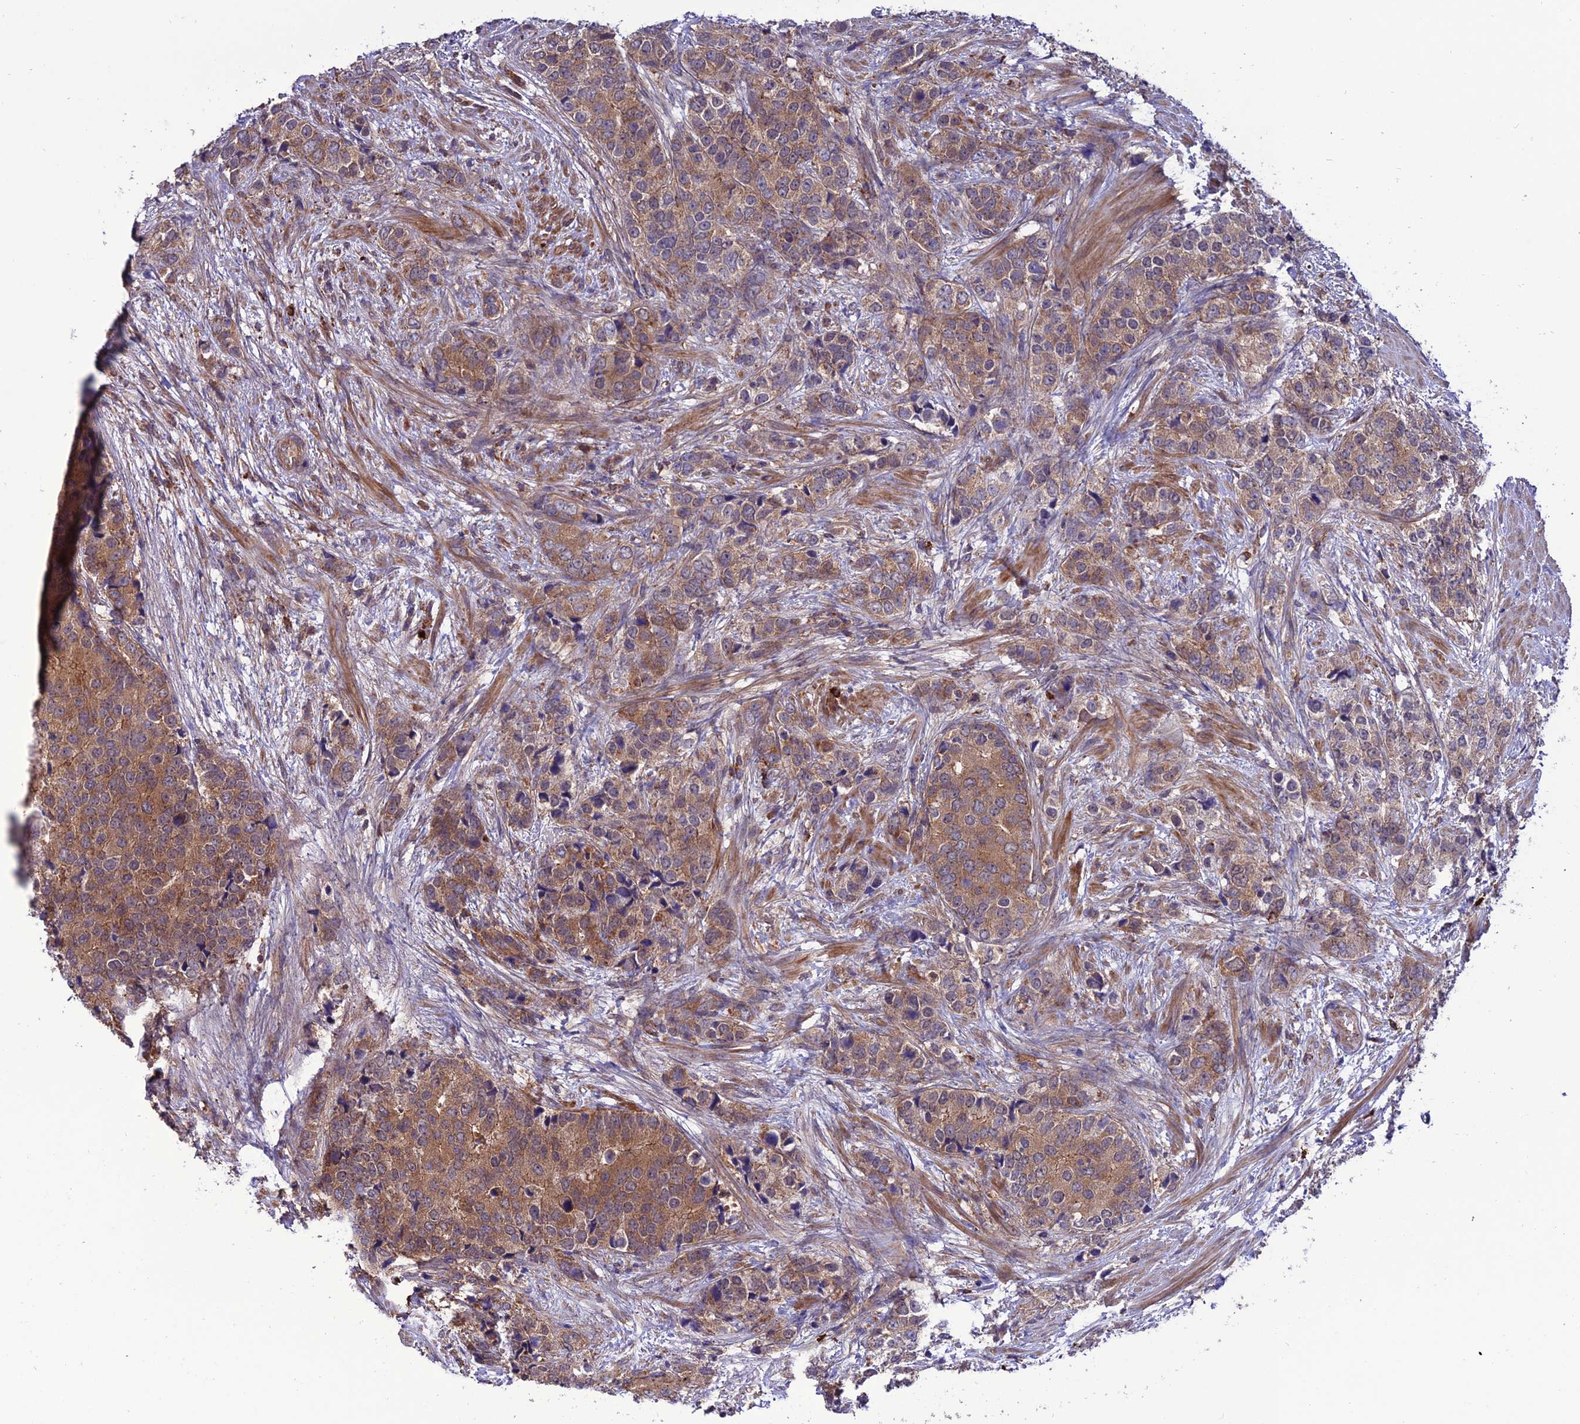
{"staining": {"intensity": "moderate", "quantity": ">75%", "location": "cytoplasmic/membranous"}, "tissue": "prostate cancer", "cell_type": "Tumor cells", "image_type": "cancer", "snomed": [{"axis": "morphology", "description": "Adenocarcinoma, High grade"}, {"axis": "topography", "description": "Prostate"}], "caption": "Tumor cells show moderate cytoplasmic/membranous staining in about >75% of cells in prostate cancer (high-grade adenocarcinoma).", "gene": "PPIL3", "patient": {"sex": "male", "age": 62}}